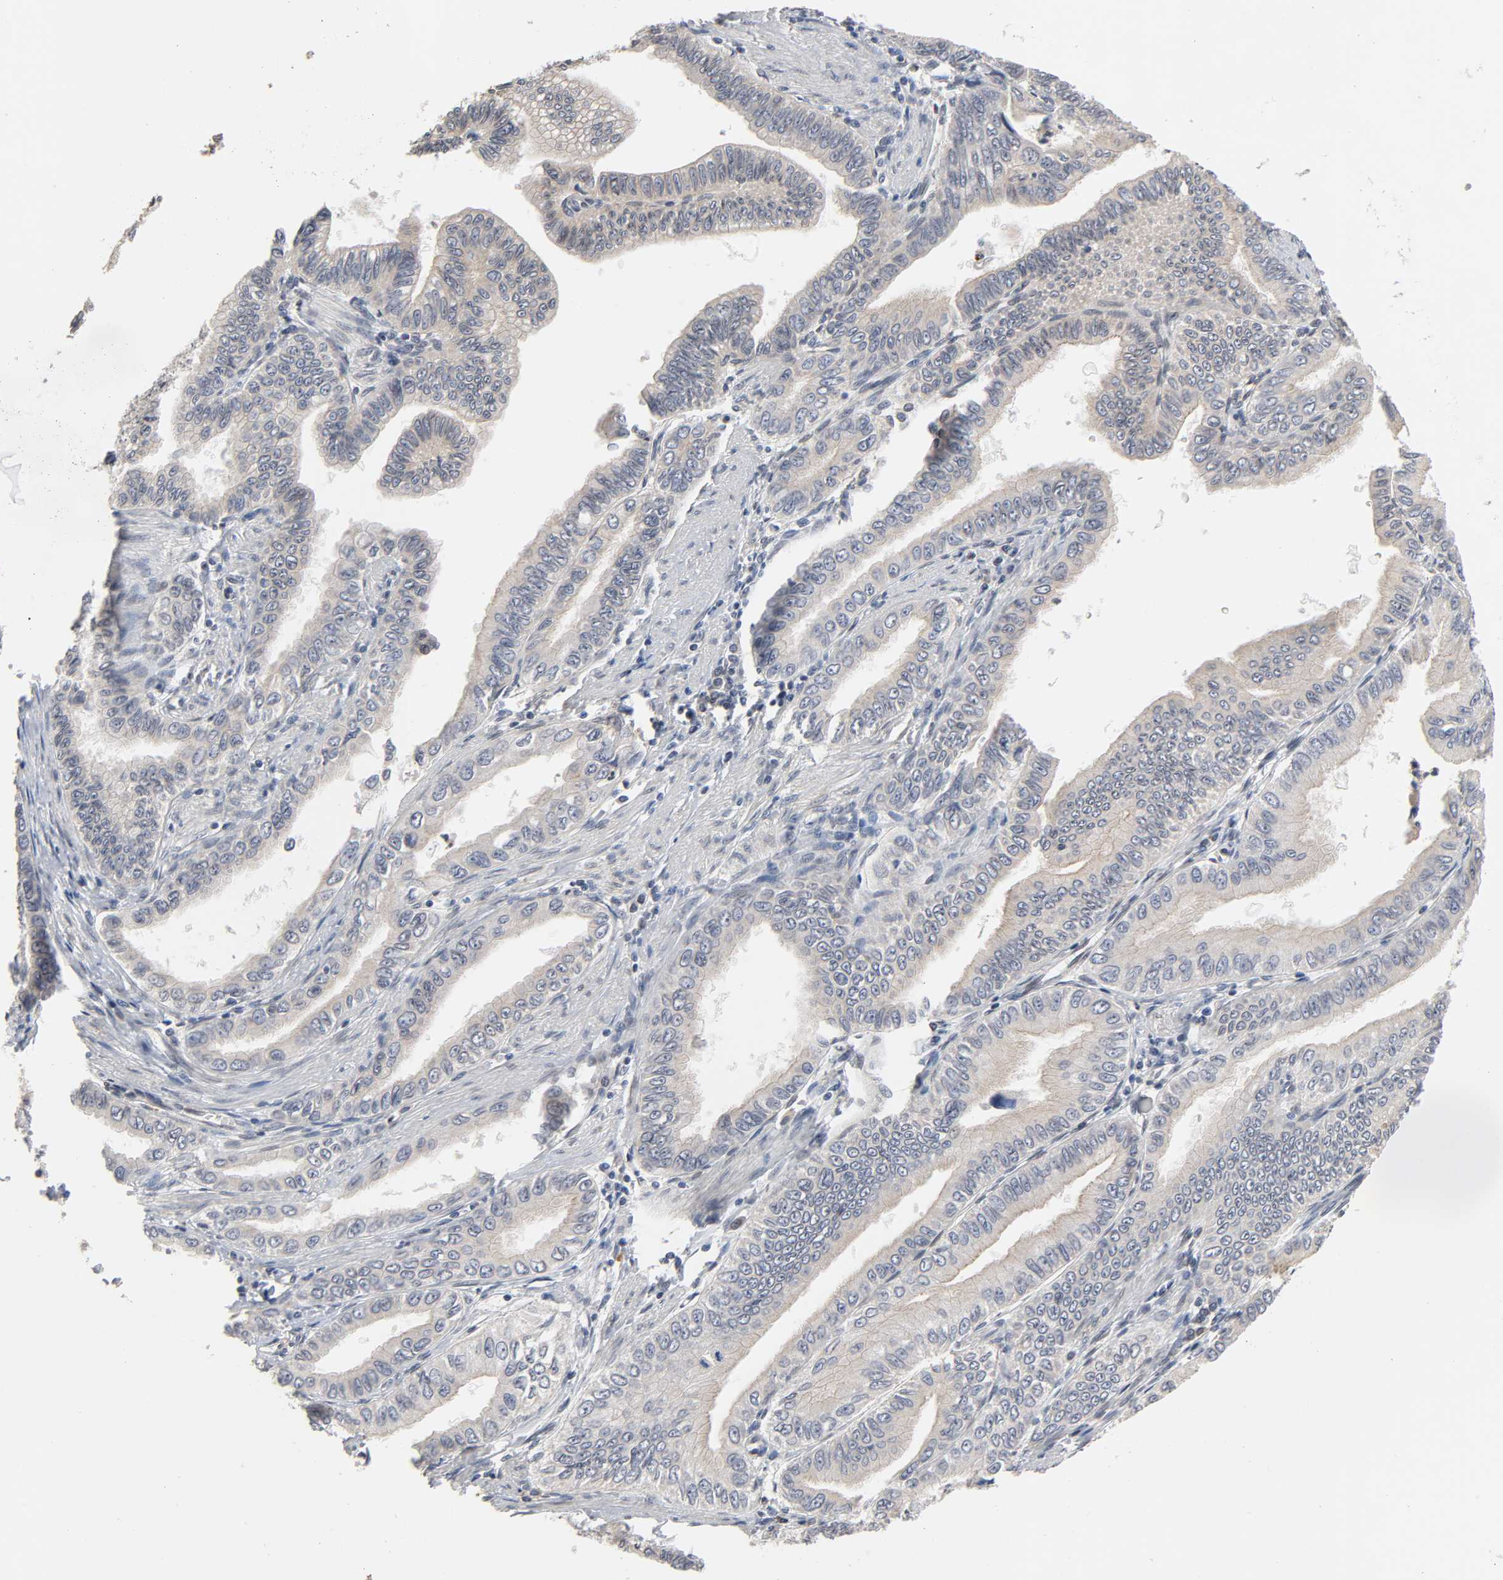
{"staining": {"intensity": "weak", "quantity": ">75%", "location": "cytoplasmic/membranous"}, "tissue": "pancreatic cancer", "cell_type": "Tumor cells", "image_type": "cancer", "snomed": [{"axis": "morphology", "description": "Normal tissue, NOS"}, {"axis": "topography", "description": "Lymph node"}], "caption": "Immunohistochemical staining of human pancreatic cancer shows weak cytoplasmic/membranous protein expression in about >75% of tumor cells.", "gene": "CCDC175", "patient": {"sex": "male", "age": 50}}